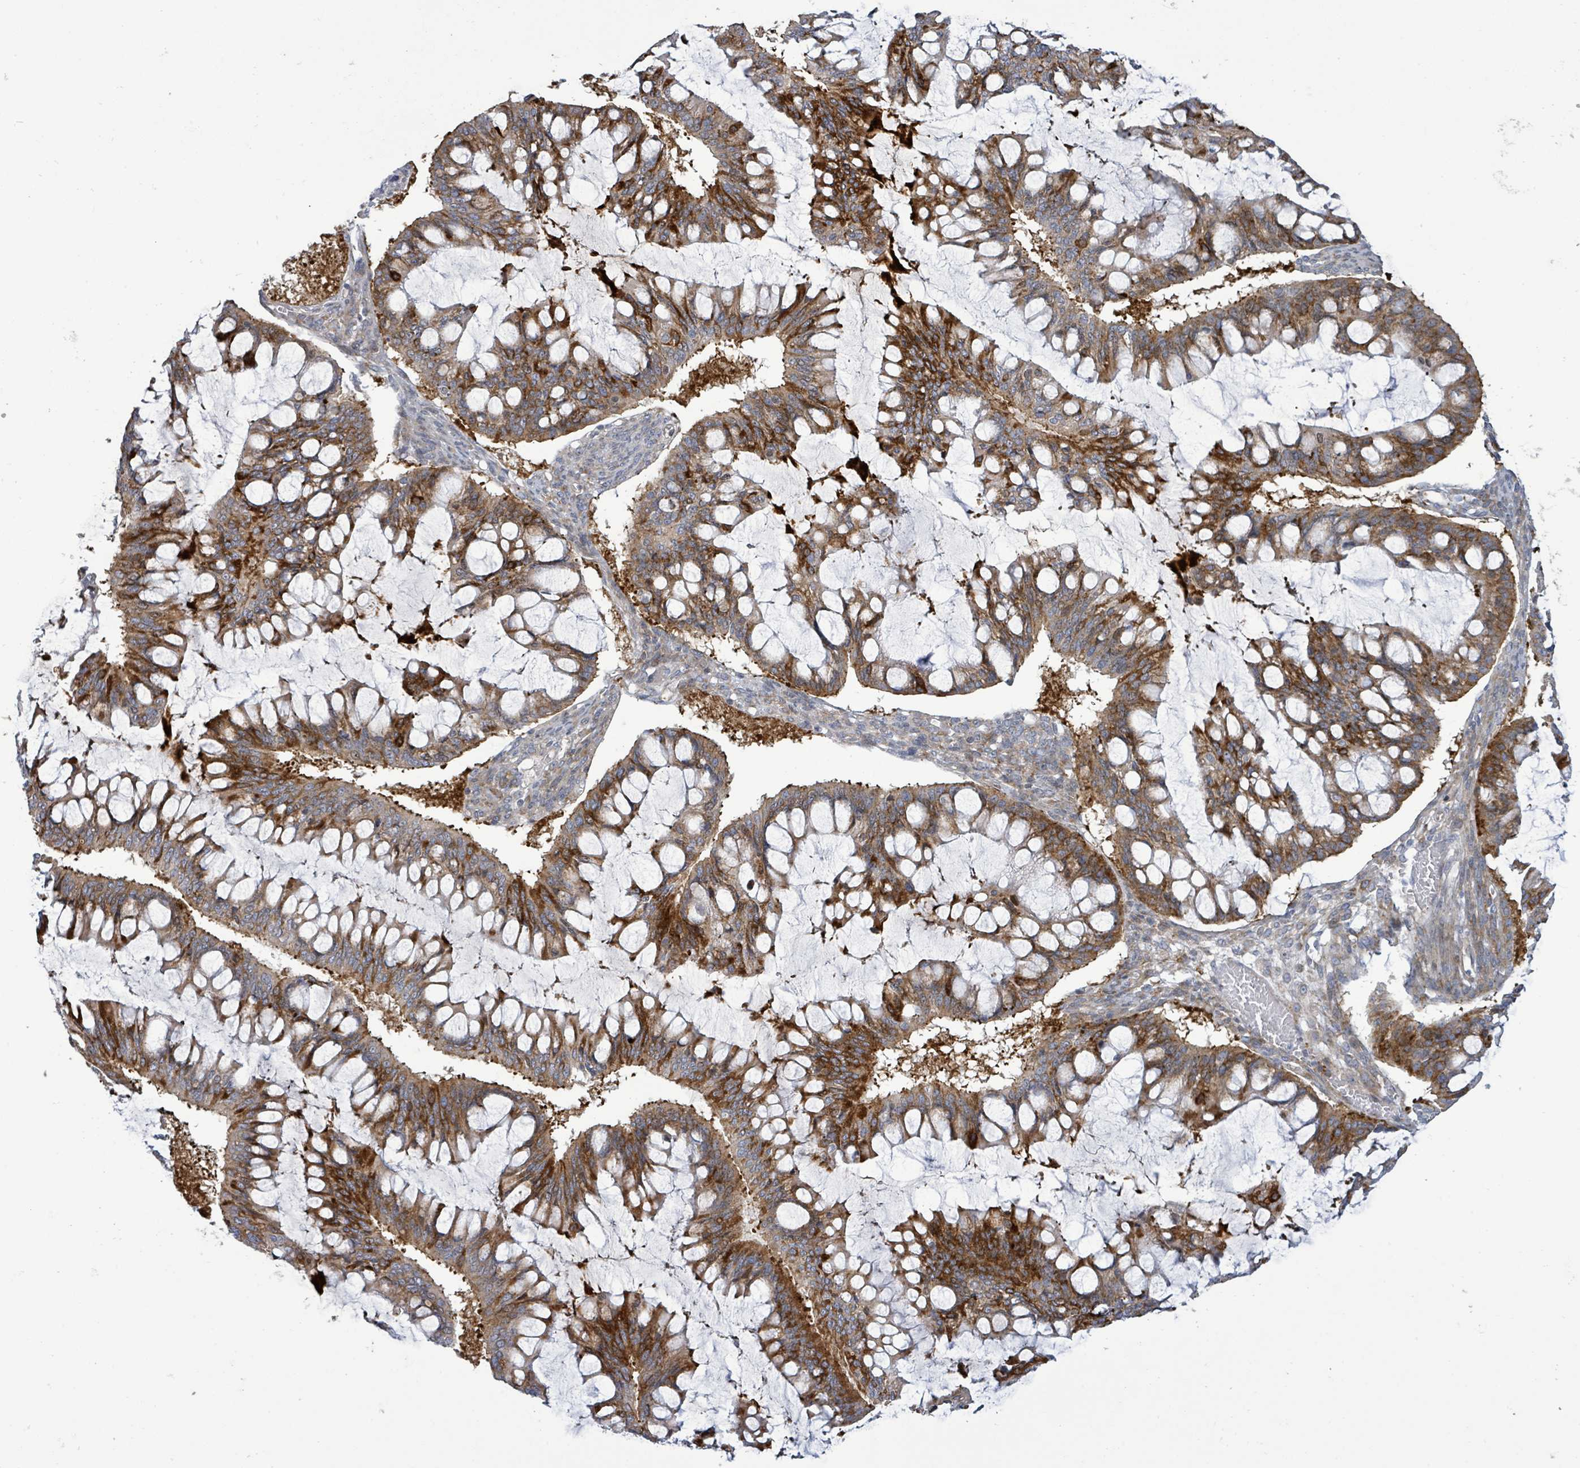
{"staining": {"intensity": "strong", "quantity": ">75%", "location": "cytoplasmic/membranous"}, "tissue": "ovarian cancer", "cell_type": "Tumor cells", "image_type": "cancer", "snomed": [{"axis": "morphology", "description": "Cystadenocarcinoma, mucinous, NOS"}, {"axis": "topography", "description": "Ovary"}], "caption": "Immunohistochemistry (IHC) micrograph of human mucinous cystadenocarcinoma (ovarian) stained for a protein (brown), which demonstrates high levels of strong cytoplasmic/membranous staining in approximately >75% of tumor cells.", "gene": "LILRA4", "patient": {"sex": "female", "age": 73}}